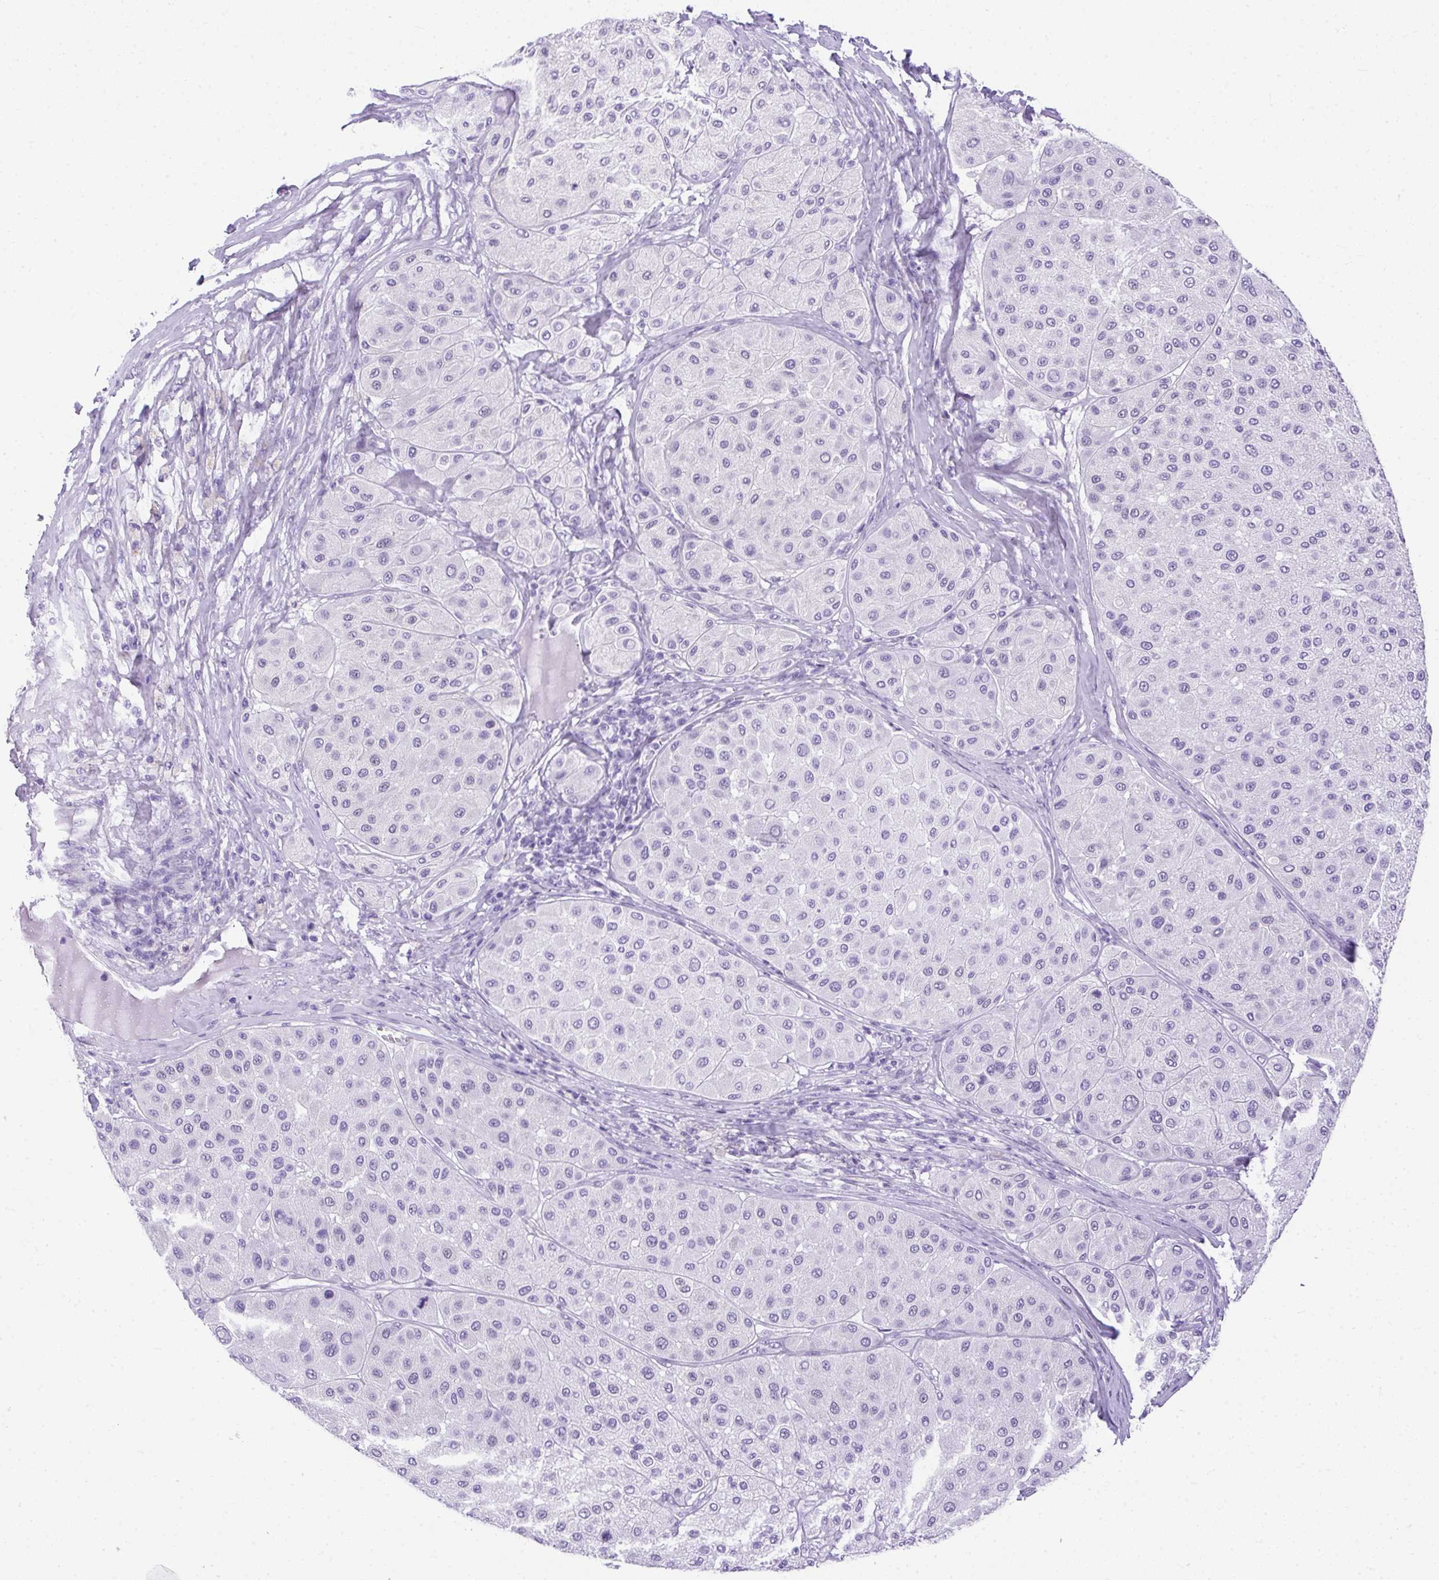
{"staining": {"intensity": "negative", "quantity": "none", "location": "none"}, "tissue": "melanoma", "cell_type": "Tumor cells", "image_type": "cancer", "snomed": [{"axis": "morphology", "description": "Malignant melanoma, Metastatic site"}, {"axis": "topography", "description": "Smooth muscle"}], "caption": "DAB immunohistochemical staining of human malignant melanoma (metastatic site) exhibits no significant expression in tumor cells. The staining is performed using DAB (3,3'-diaminobenzidine) brown chromogen with nuclei counter-stained in using hematoxylin.", "gene": "AVIL", "patient": {"sex": "male", "age": 41}}